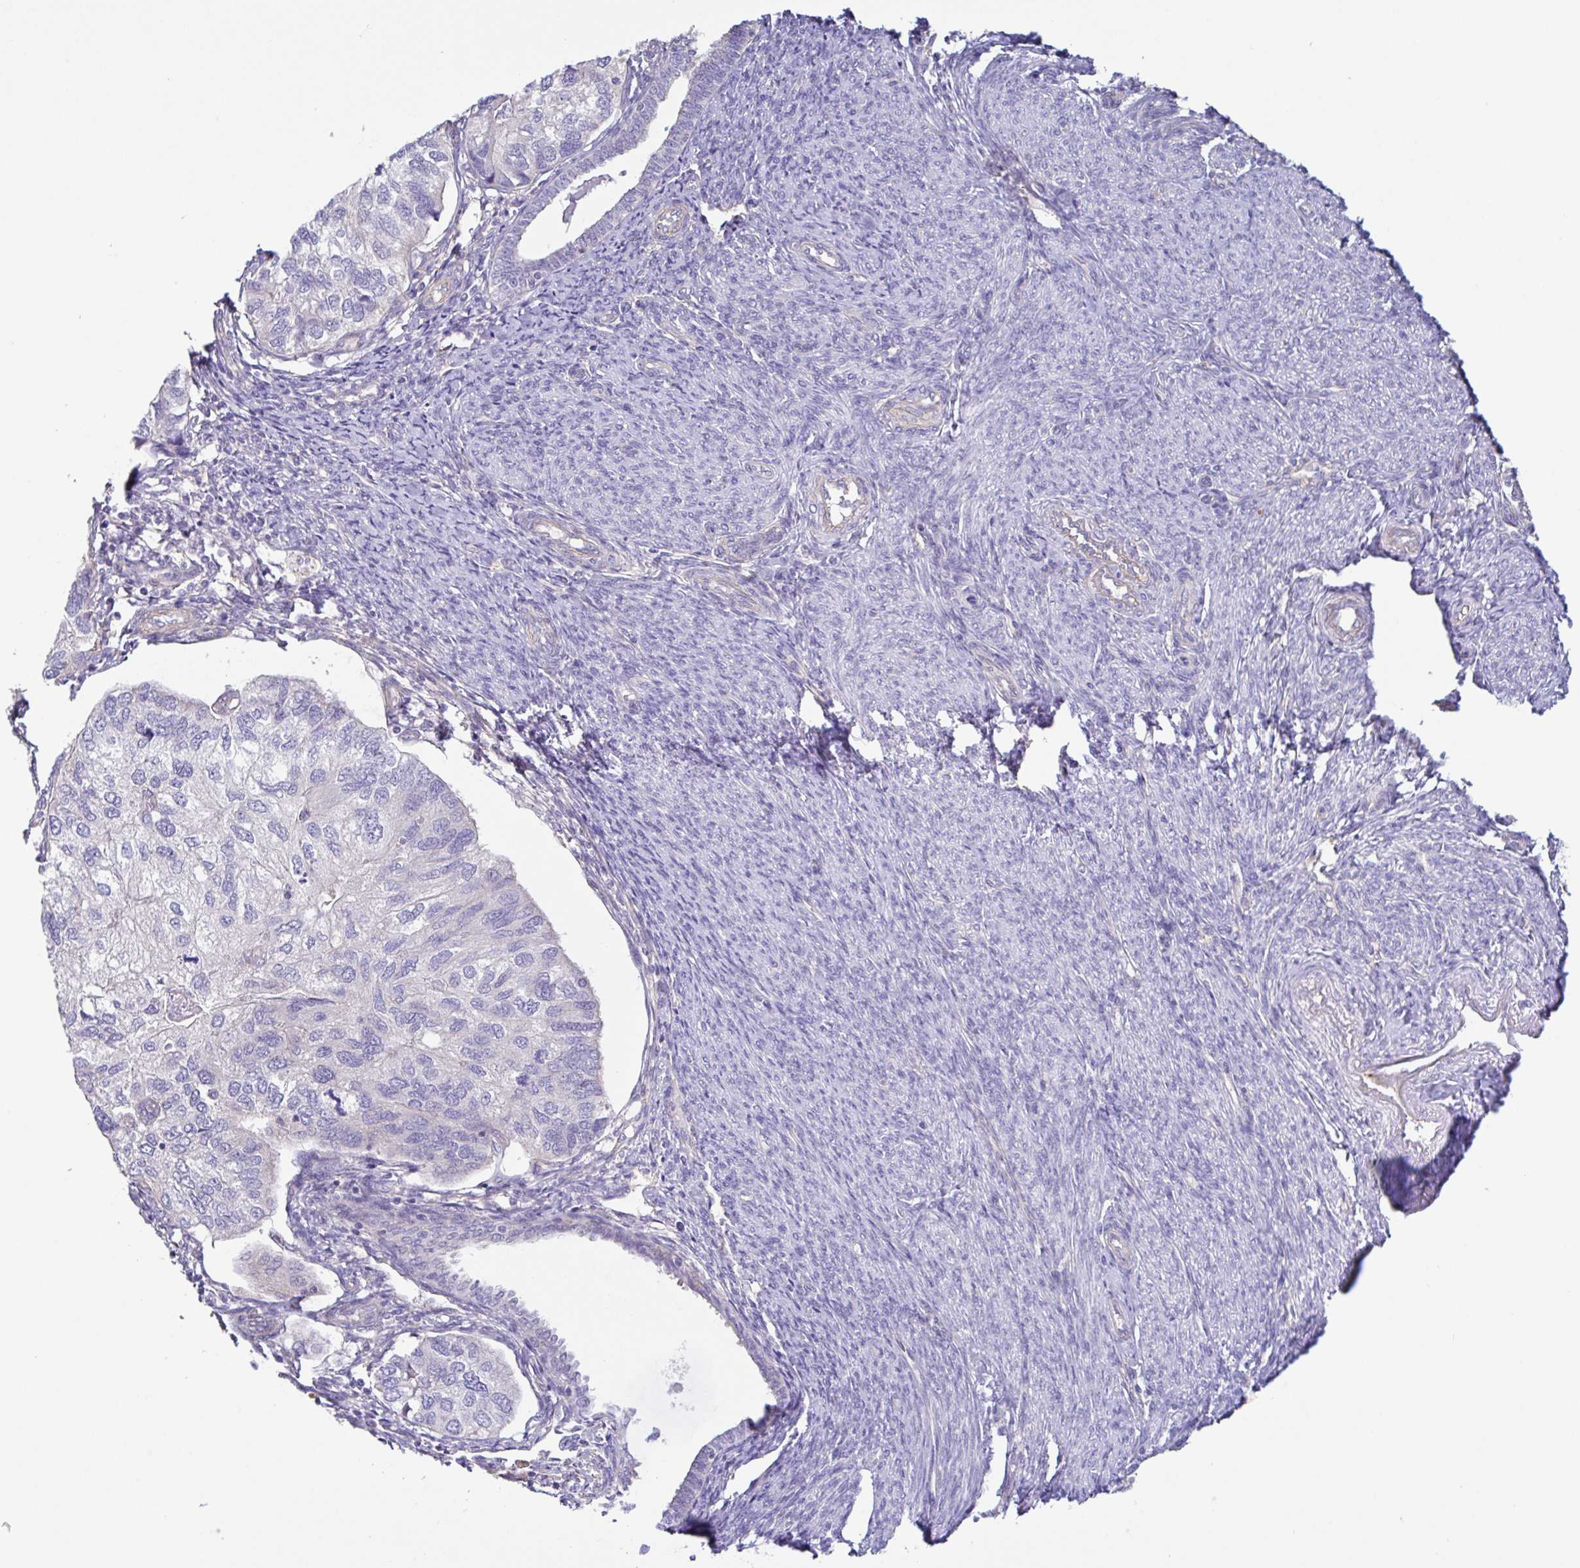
{"staining": {"intensity": "negative", "quantity": "none", "location": "none"}, "tissue": "endometrial cancer", "cell_type": "Tumor cells", "image_type": "cancer", "snomed": [{"axis": "morphology", "description": "Carcinoma, NOS"}, {"axis": "topography", "description": "Uterus"}], "caption": "Tumor cells are negative for protein expression in human endometrial cancer.", "gene": "PLCD4", "patient": {"sex": "female", "age": 76}}